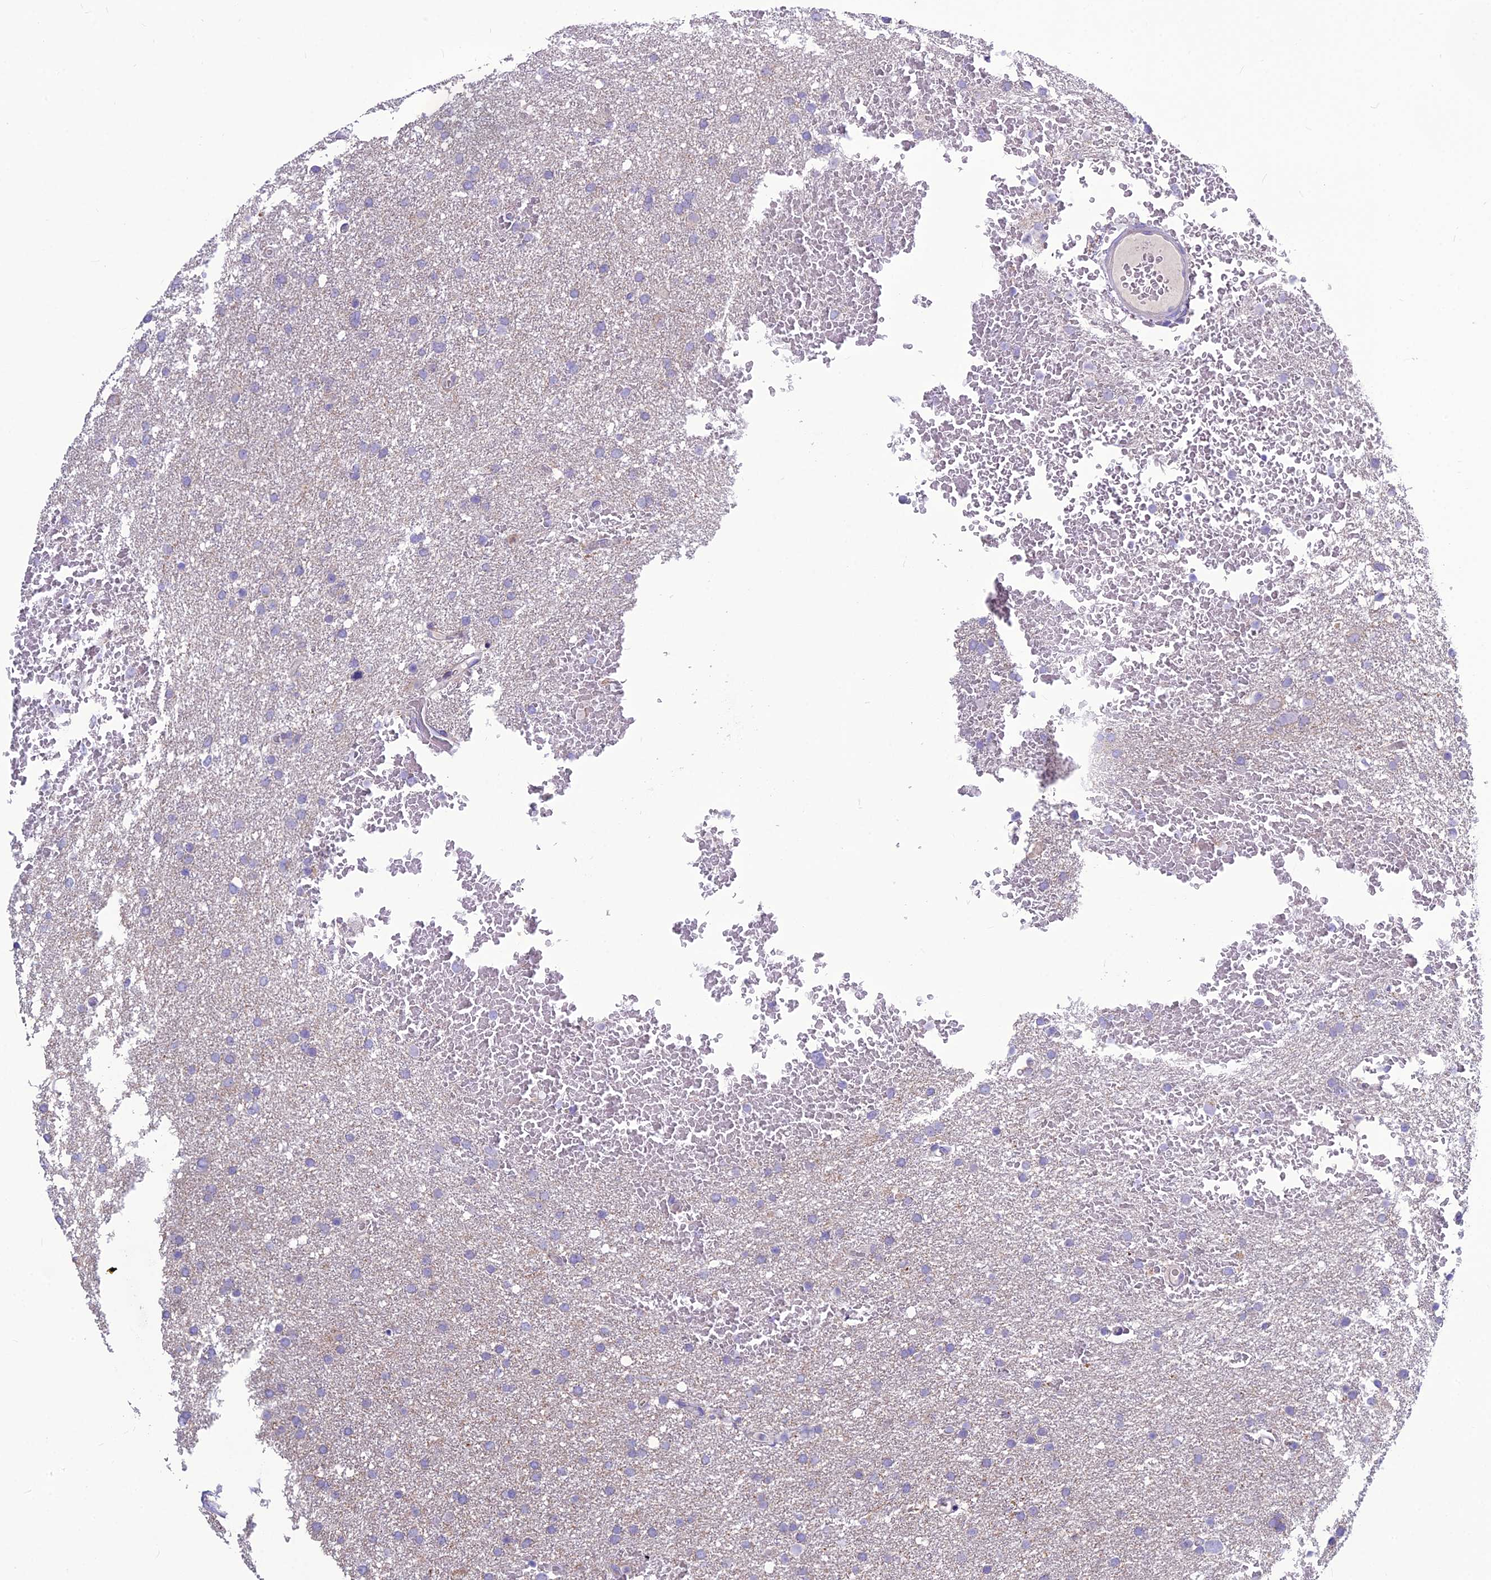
{"staining": {"intensity": "negative", "quantity": "none", "location": "none"}, "tissue": "glioma", "cell_type": "Tumor cells", "image_type": "cancer", "snomed": [{"axis": "morphology", "description": "Glioma, malignant, High grade"}, {"axis": "topography", "description": "Cerebral cortex"}], "caption": "High-grade glioma (malignant) stained for a protein using IHC exhibits no expression tumor cells.", "gene": "BHMT2", "patient": {"sex": "female", "age": 36}}